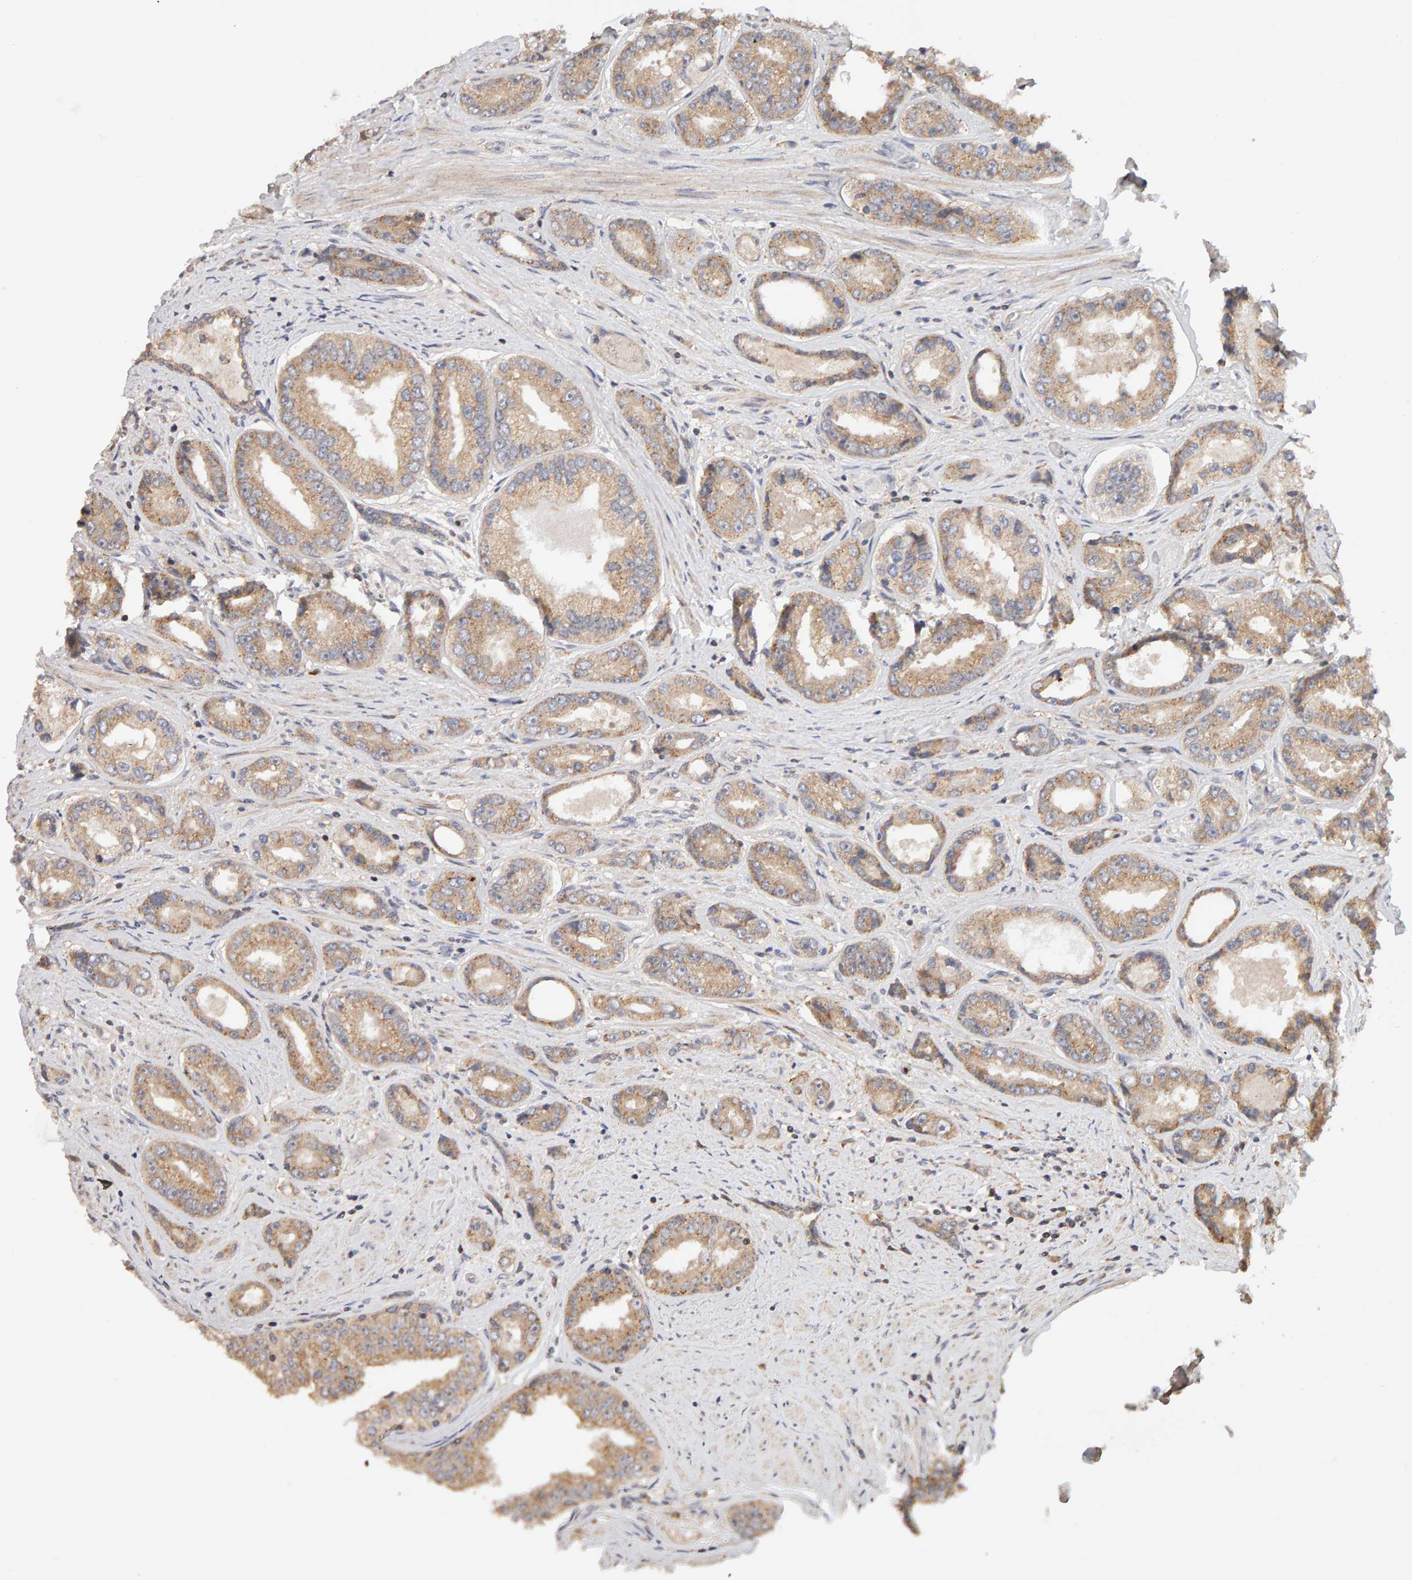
{"staining": {"intensity": "moderate", "quantity": ">75%", "location": "cytoplasmic/membranous"}, "tissue": "prostate cancer", "cell_type": "Tumor cells", "image_type": "cancer", "snomed": [{"axis": "morphology", "description": "Adenocarcinoma, High grade"}, {"axis": "topography", "description": "Prostate"}], "caption": "Protein staining of adenocarcinoma (high-grade) (prostate) tissue exhibits moderate cytoplasmic/membranous expression in approximately >75% of tumor cells.", "gene": "DNAJC7", "patient": {"sex": "male", "age": 61}}